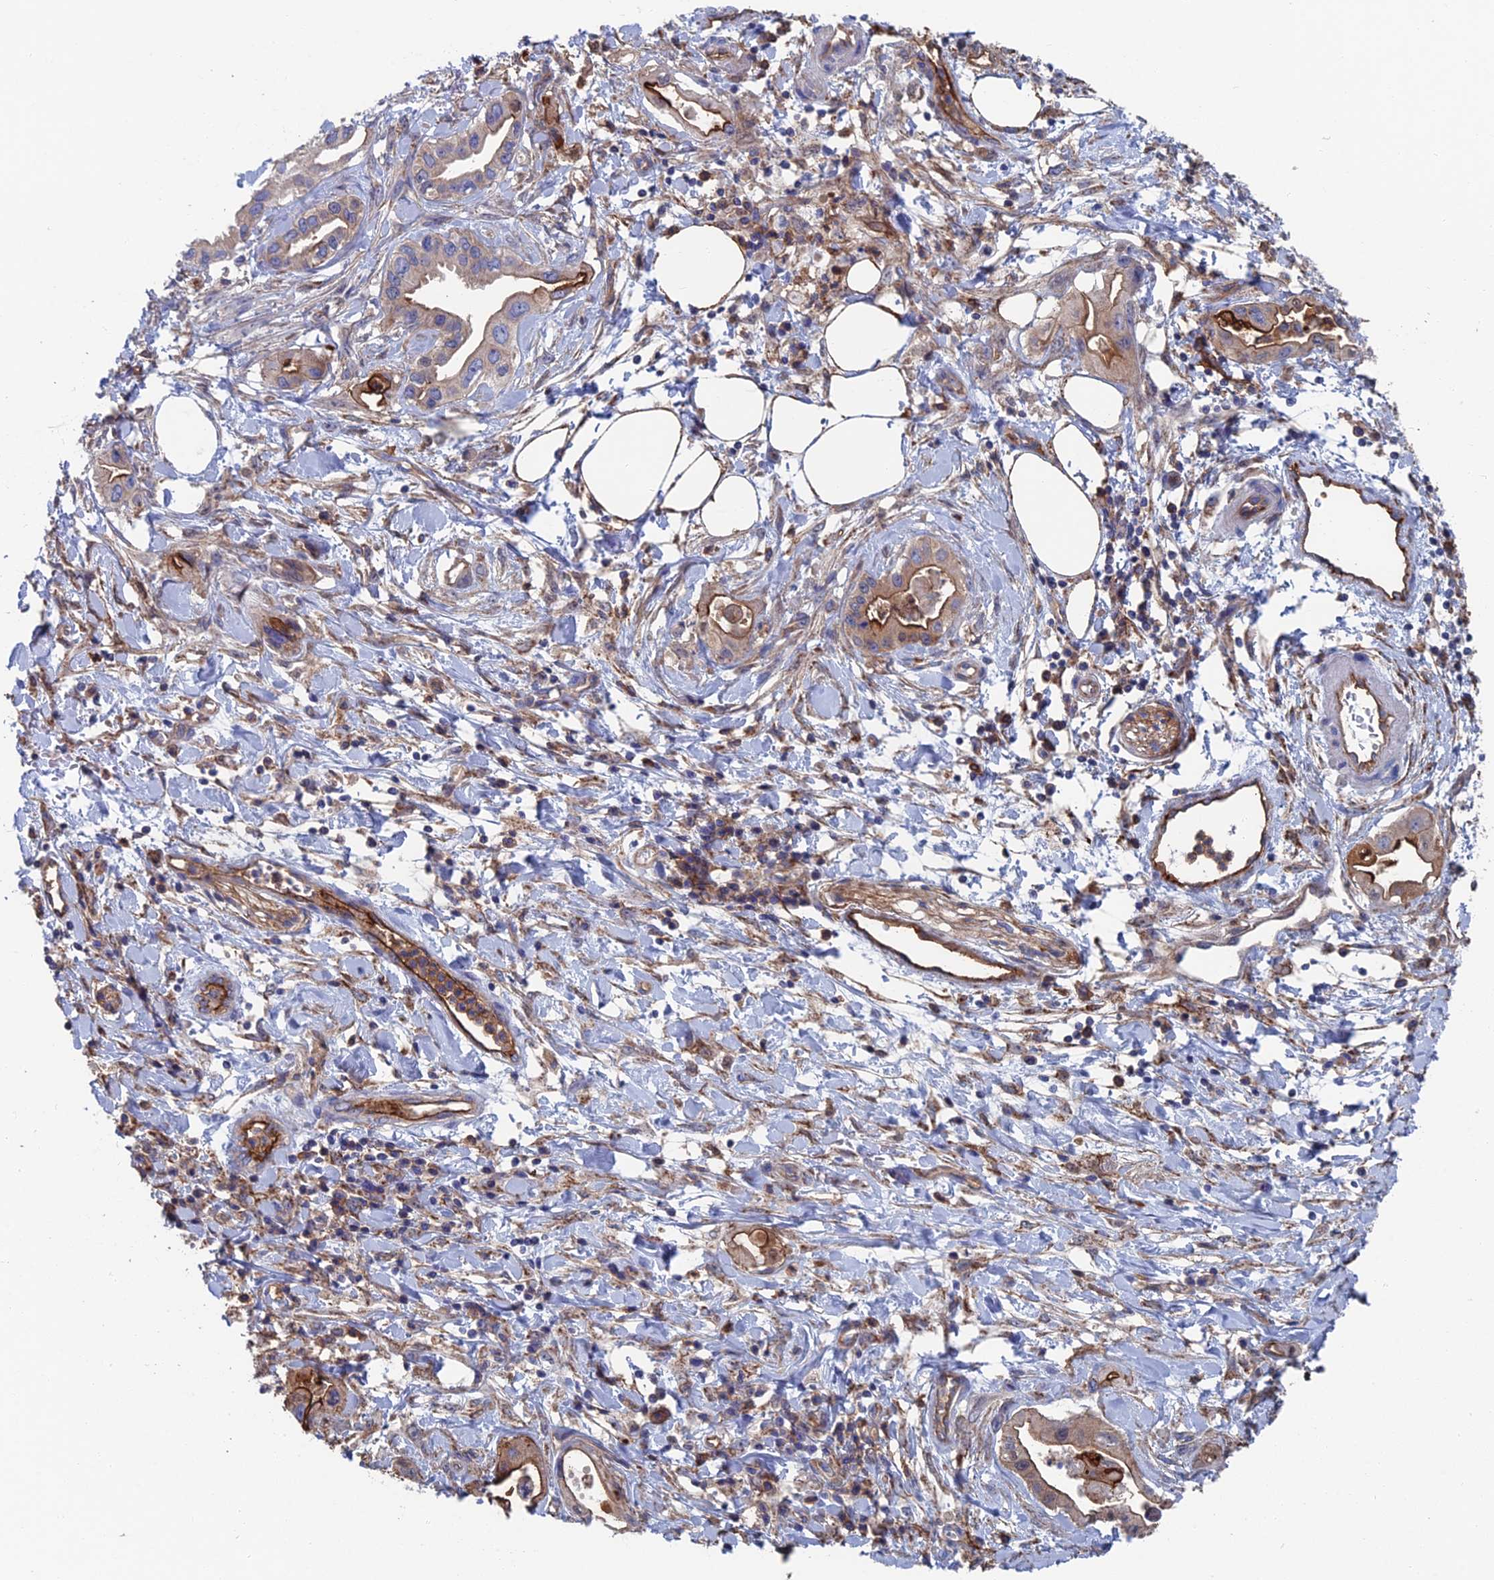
{"staining": {"intensity": "moderate", "quantity": "<25%", "location": "cytoplasmic/membranous"}, "tissue": "pancreatic cancer", "cell_type": "Tumor cells", "image_type": "cancer", "snomed": [{"axis": "morphology", "description": "Adenocarcinoma, NOS"}, {"axis": "topography", "description": "Pancreas"}], "caption": "A brown stain highlights moderate cytoplasmic/membranous positivity of a protein in adenocarcinoma (pancreatic) tumor cells. (DAB IHC, brown staining for protein, blue staining for nuclei).", "gene": "SNX11", "patient": {"sex": "female", "age": 77}}